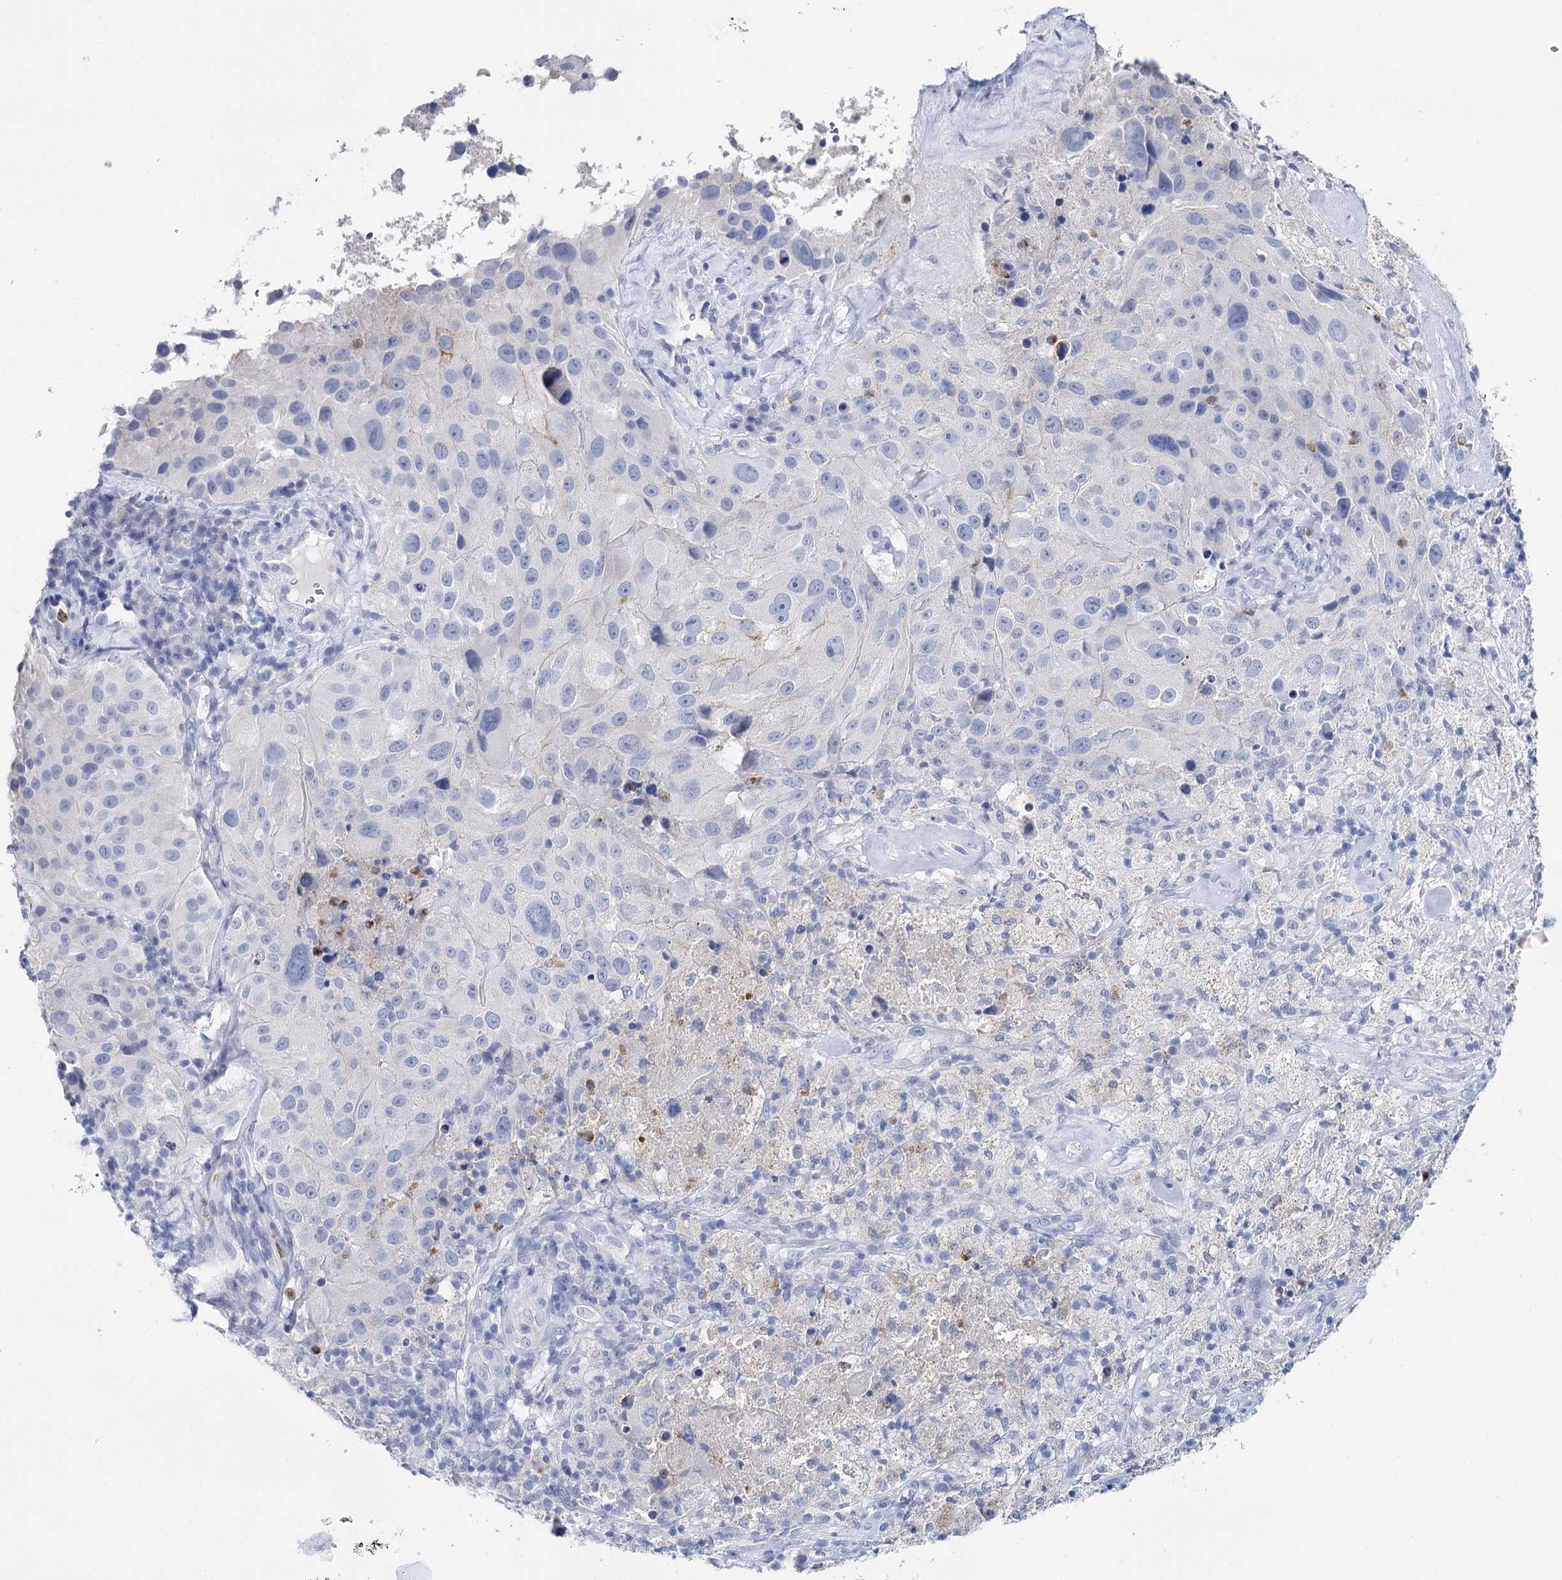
{"staining": {"intensity": "negative", "quantity": "none", "location": "none"}, "tissue": "melanoma", "cell_type": "Tumor cells", "image_type": "cancer", "snomed": [{"axis": "morphology", "description": "Malignant melanoma, Metastatic site"}, {"axis": "topography", "description": "Lymph node"}], "caption": "Tumor cells are negative for protein expression in human malignant melanoma (metastatic site).", "gene": "CEACAM8", "patient": {"sex": "male", "age": 62}}